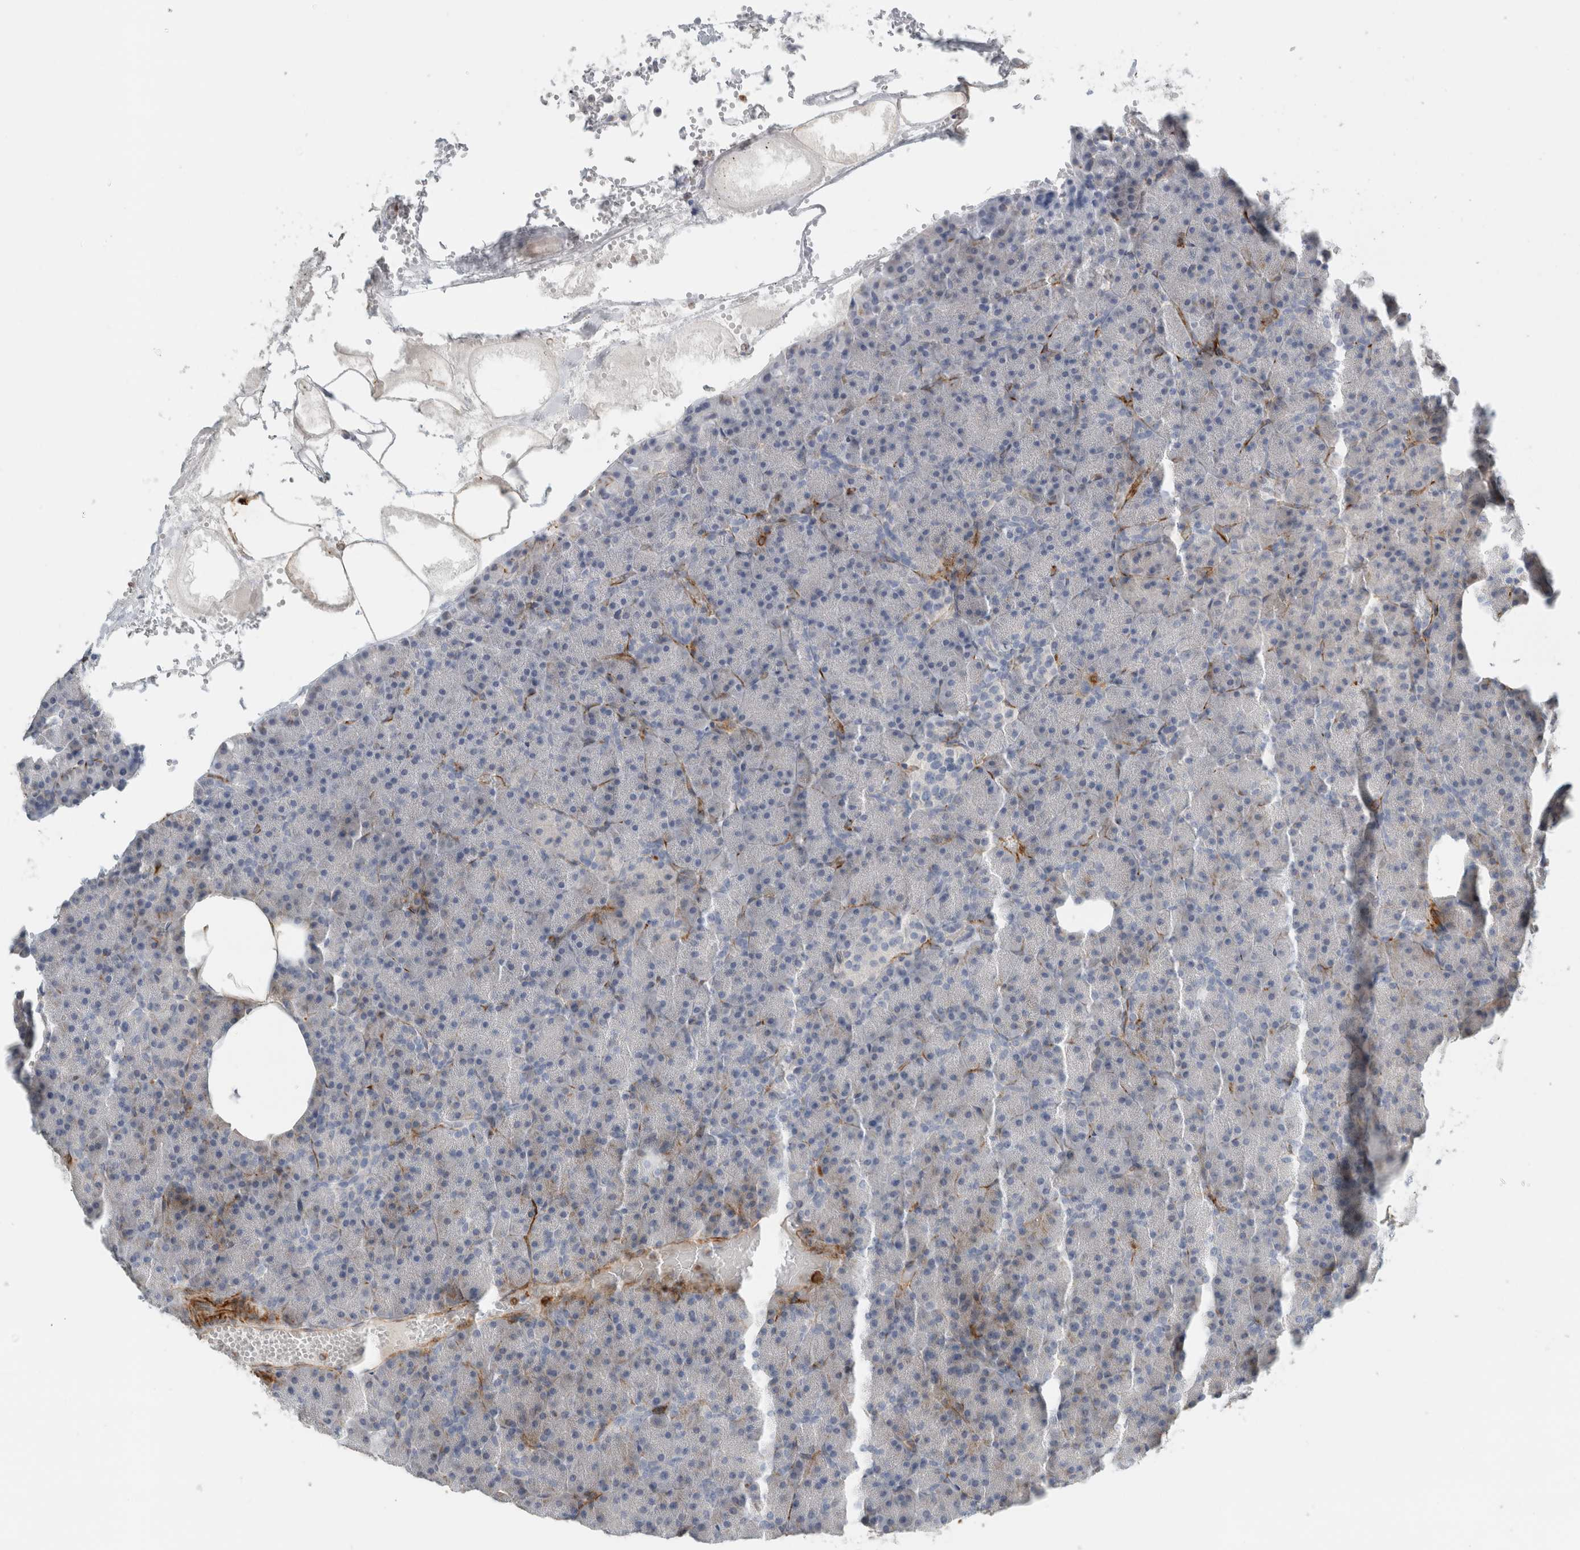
{"staining": {"intensity": "negative", "quantity": "none", "location": "none"}, "tissue": "pancreas", "cell_type": "Exocrine glandular cells", "image_type": "normal", "snomed": [{"axis": "morphology", "description": "Normal tissue, NOS"}, {"axis": "morphology", "description": "Carcinoid, malignant, NOS"}, {"axis": "topography", "description": "Pancreas"}], "caption": "This micrograph is of benign pancreas stained with immunohistochemistry (IHC) to label a protein in brown with the nuclei are counter-stained blue. There is no staining in exocrine glandular cells.", "gene": "LY86", "patient": {"sex": "female", "age": 35}}